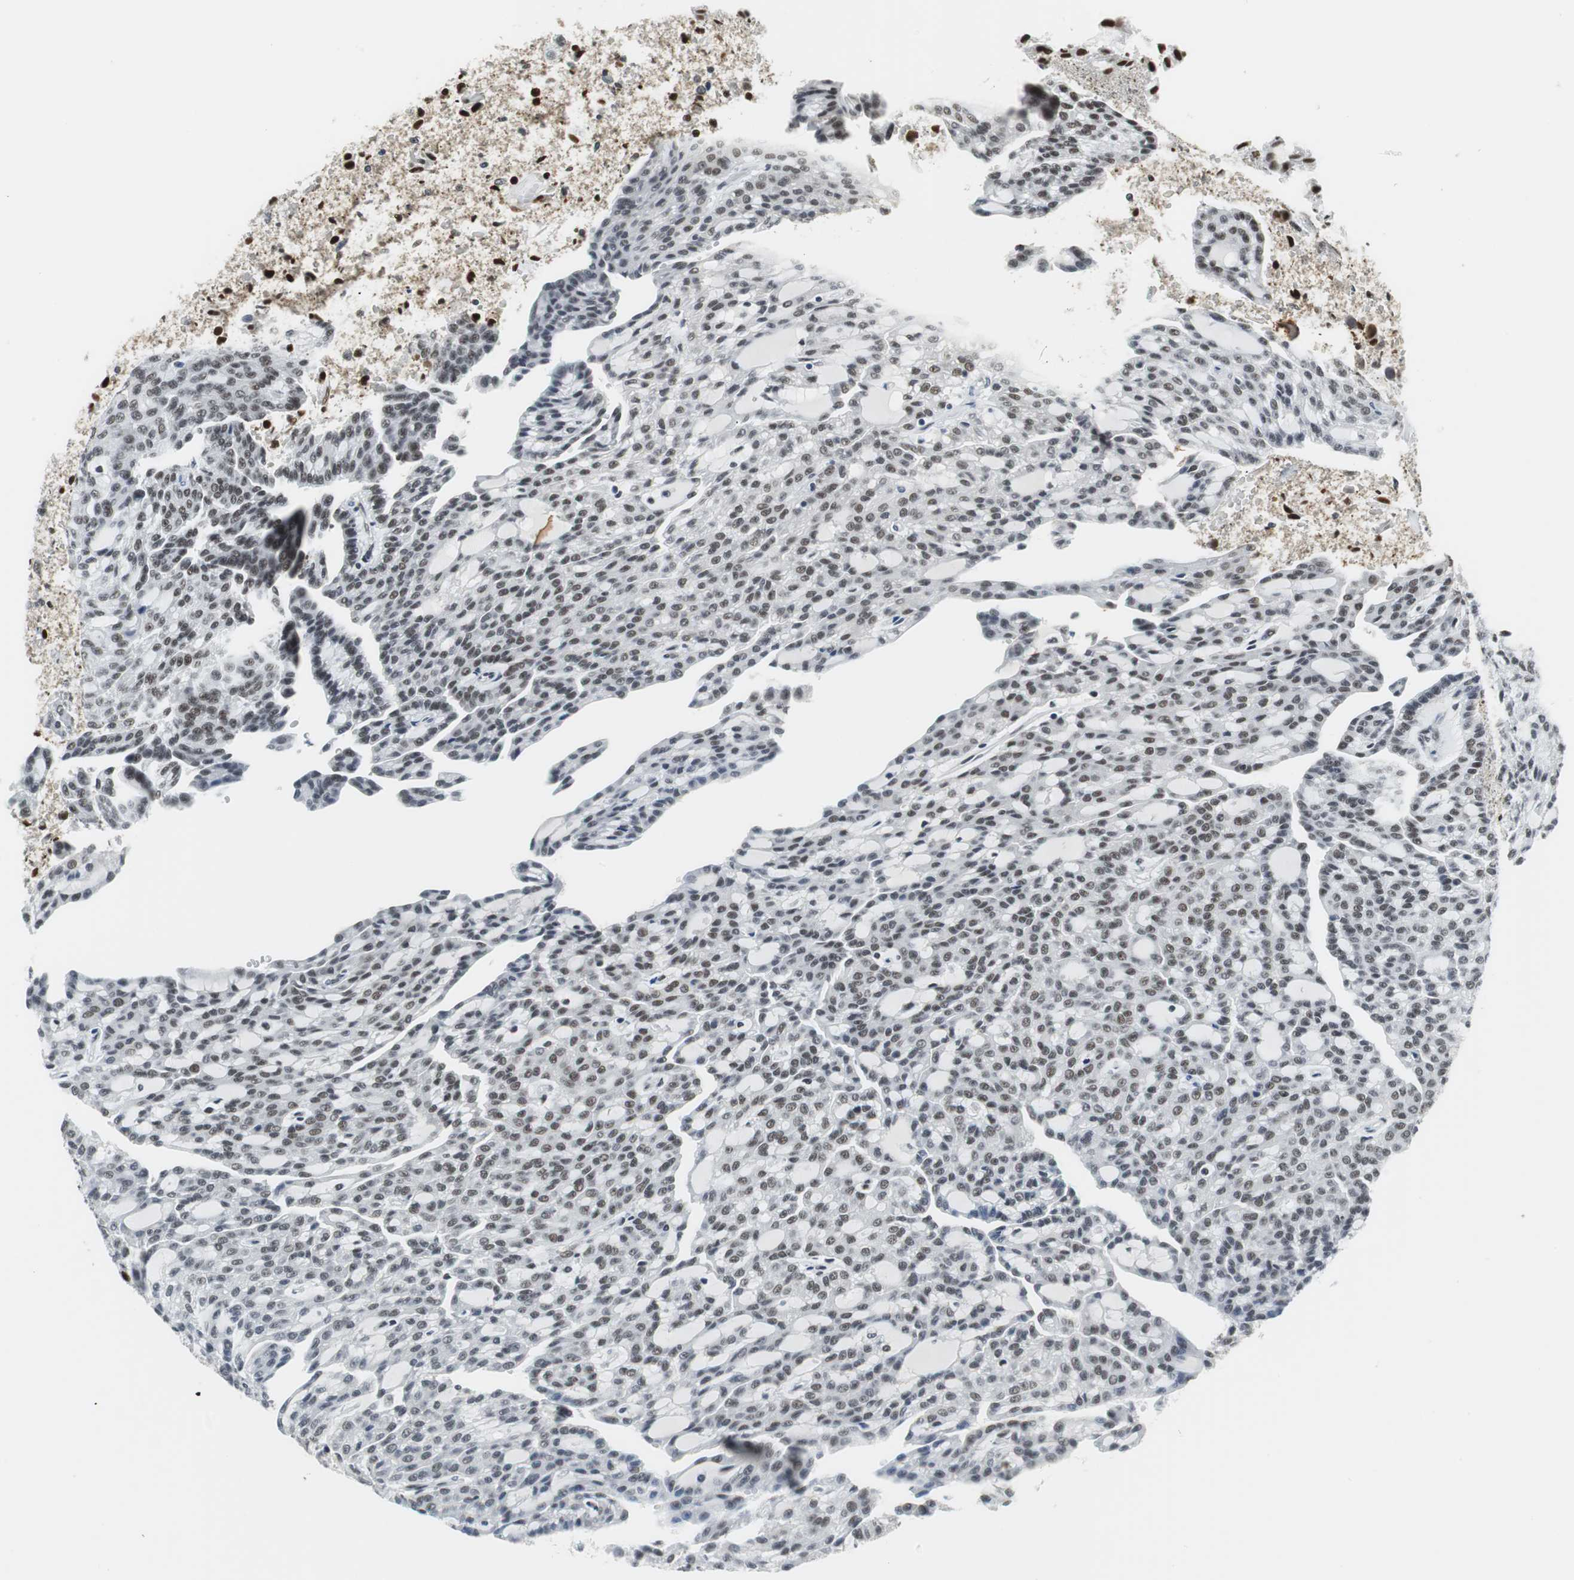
{"staining": {"intensity": "moderate", "quantity": "25%-75%", "location": "nuclear"}, "tissue": "renal cancer", "cell_type": "Tumor cells", "image_type": "cancer", "snomed": [{"axis": "morphology", "description": "Adenocarcinoma, NOS"}, {"axis": "topography", "description": "Kidney"}], "caption": "The immunohistochemical stain highlights moderate nuclear positivity in tumor cells of adenocarcinoma (renal) tissue.", "gene": "PRKDC", "patient": {"sex": "male", "age": 63}}